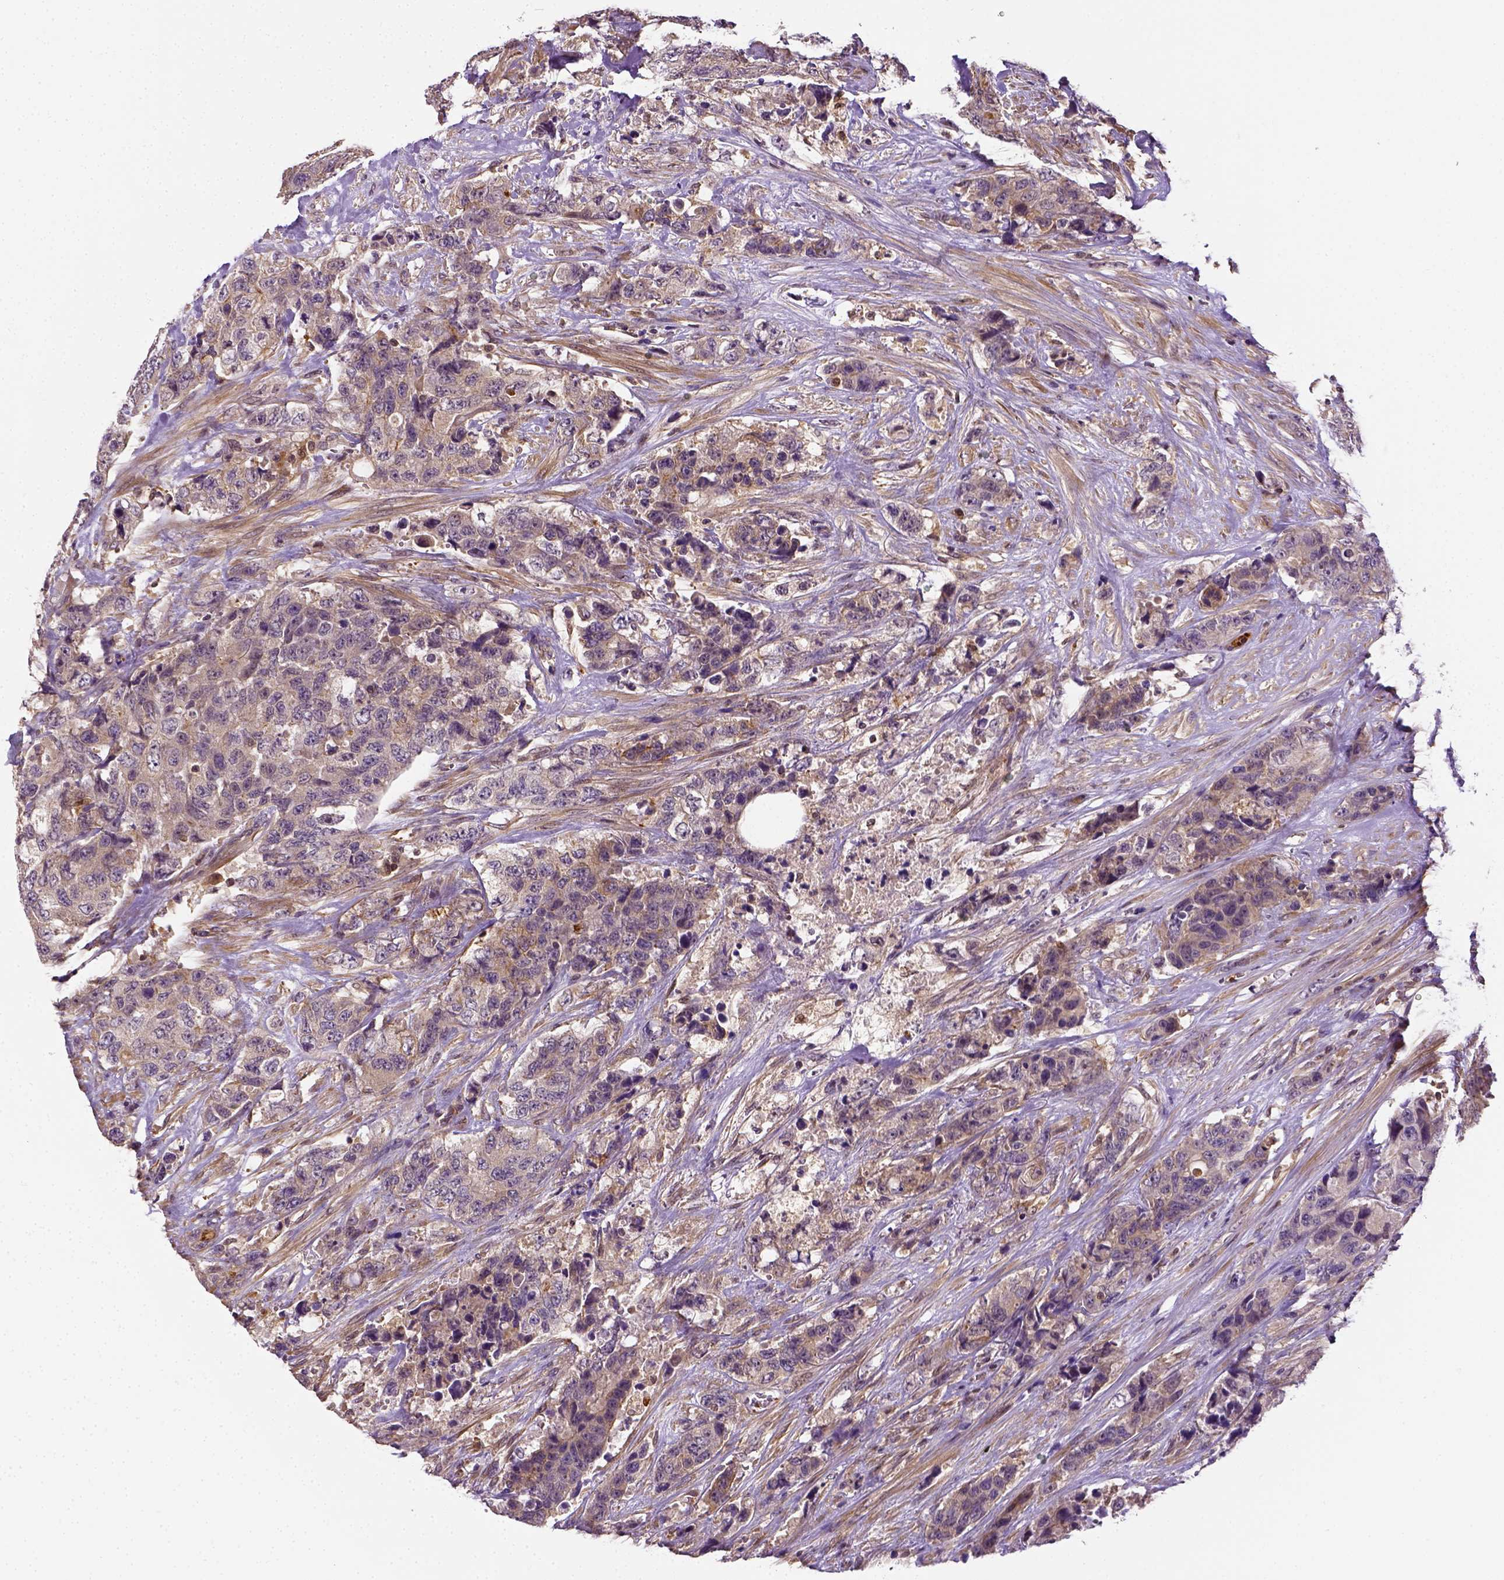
{"staining": {"intensity": "weak", "quantity": ">75%", "location": "cytoplasmic/membranous"}, "tissue": "urothelial cancer", "cell_type": "Tumor cells", "image_type": "cancer", "snomed": [{"axis": "morphology", "description": "Urothelial carcinoma, High grade"}, {"axis": "topography", "description": "Urinary bladder"}], "caption": "An immunohistochemistry image of neoplastic tissue is shown. Protein staining in brown labels weak cytoplasmic/membranous positivity in urothelial cancer within tumor cells.", "gene": "MATK", "patient": {"sex": "female", "age": 78}}